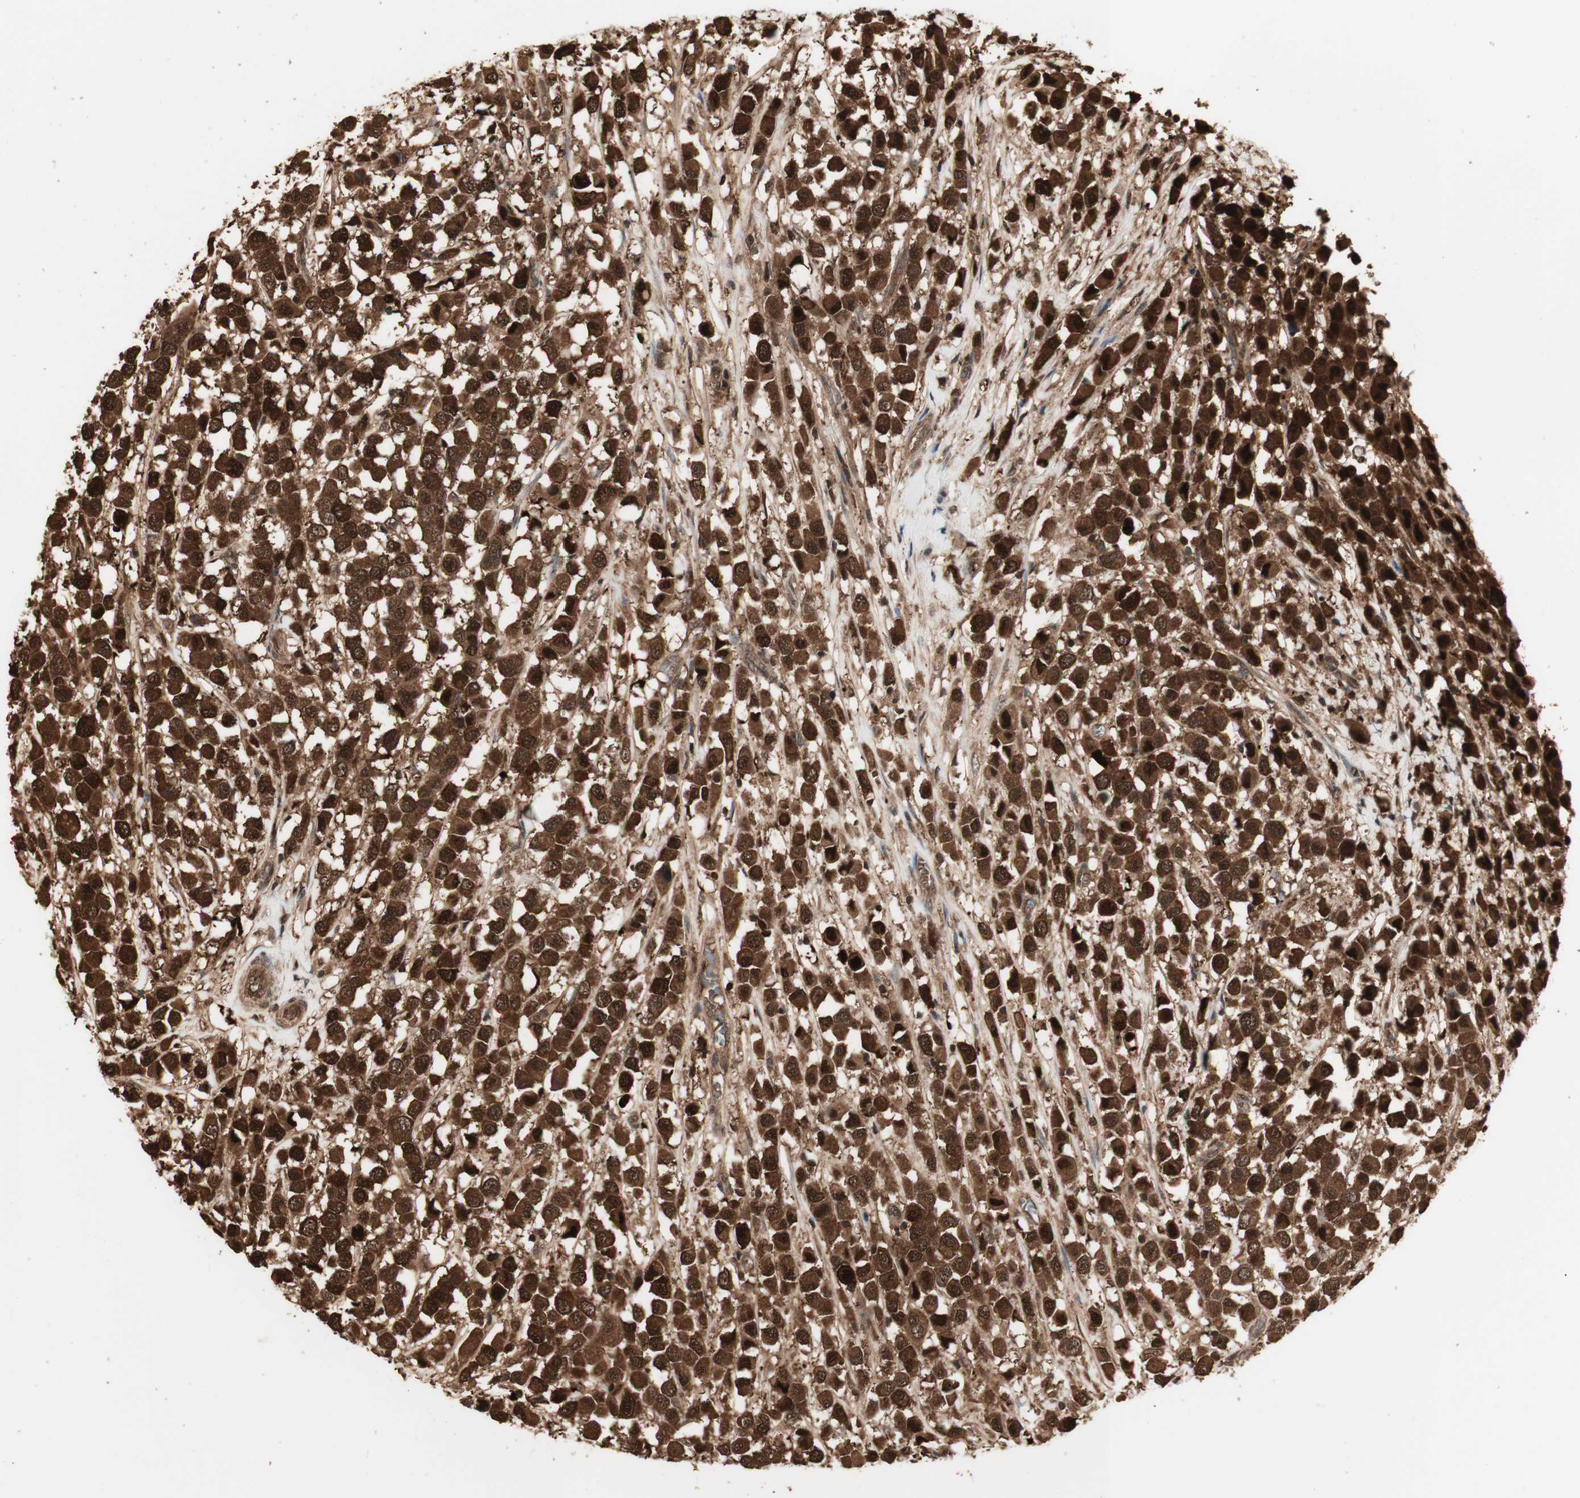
{"staining": {"intensity": "strong", "quantity": ">75%", "location": "cytoplasmic/membranous,nuclear"}, "tissue": "breast cancer", "cell_type": "Tumor cells", "image_type": "cancer", "snomed": [{"axis": "morphology", "description": "Duct carcinoma"}, {"axis": "topography", "description": "Breast"}], "caption": "Immunohistochemical staining of invasive ductal carcinoma (breast) reveals high levels of strong cytoplasmic/membranous and nuclear protein positivity in about >75% of tumor cells.", "gene": "YWHAB", "patient": {"sex": "female", "age": 61}}